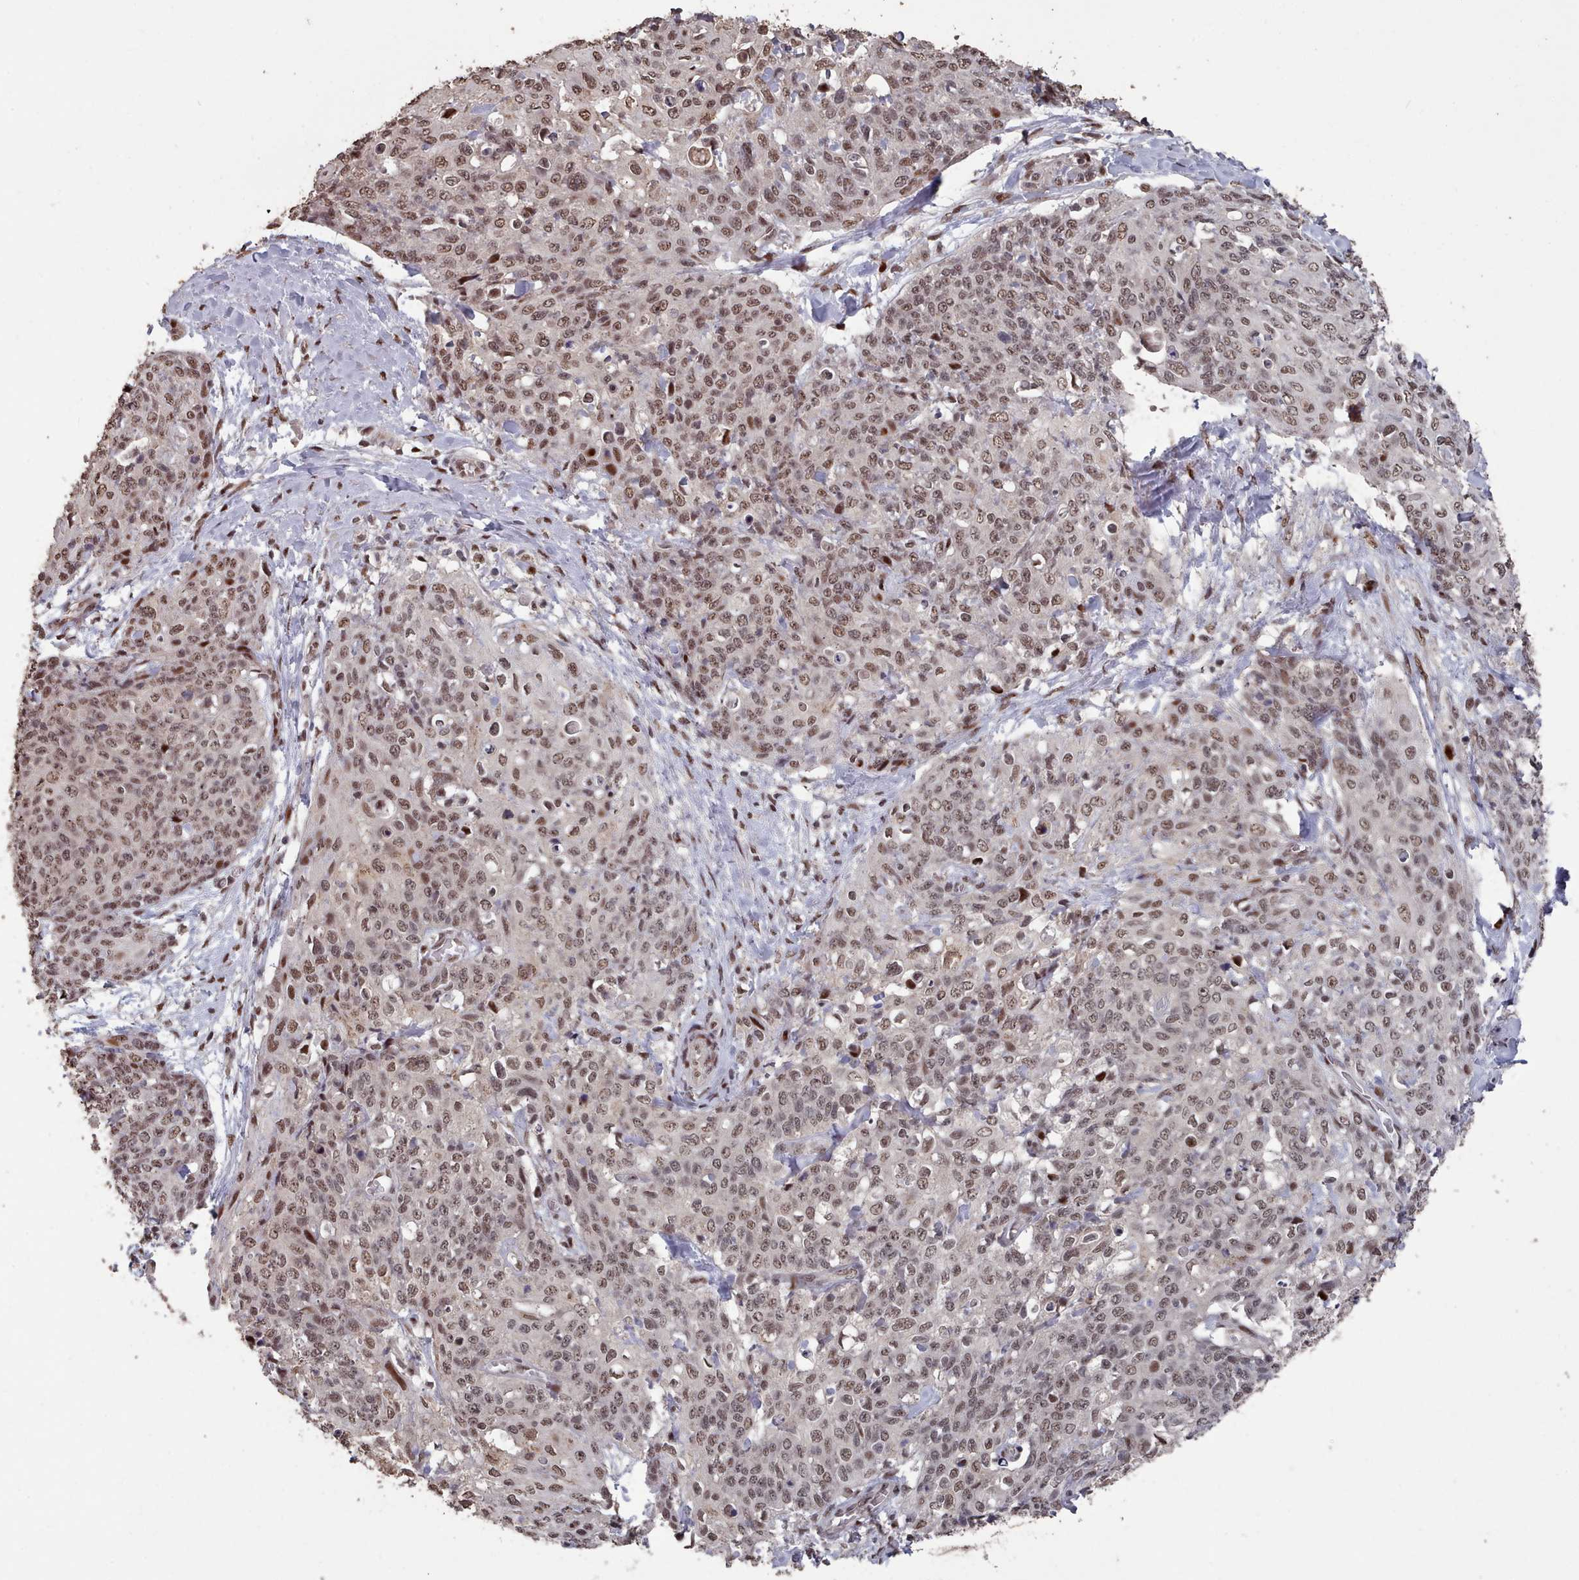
{"staining": {"intensity": "moderate", "quantity": ">75%", "location": "nuclear"}, "tissue": "skin cancer", "cell_type": "Tumor cells", "image_type": "cancer", "snomed": [{"axis": "morphology", "description": "Squamous cell carcinoma, NOS"}, {"axis": "topography", "description": "Skin"}, {"axis": "topography", "description": "Vulva"}], "caption": "Protein expression analysis of human skin cancer (squamous cell carcinoma) reveals moderate nuclear staining in approximately >75% of tumor cells.", "gene": "PNRC2", "patient": {"sex": "female", "age": 85}}